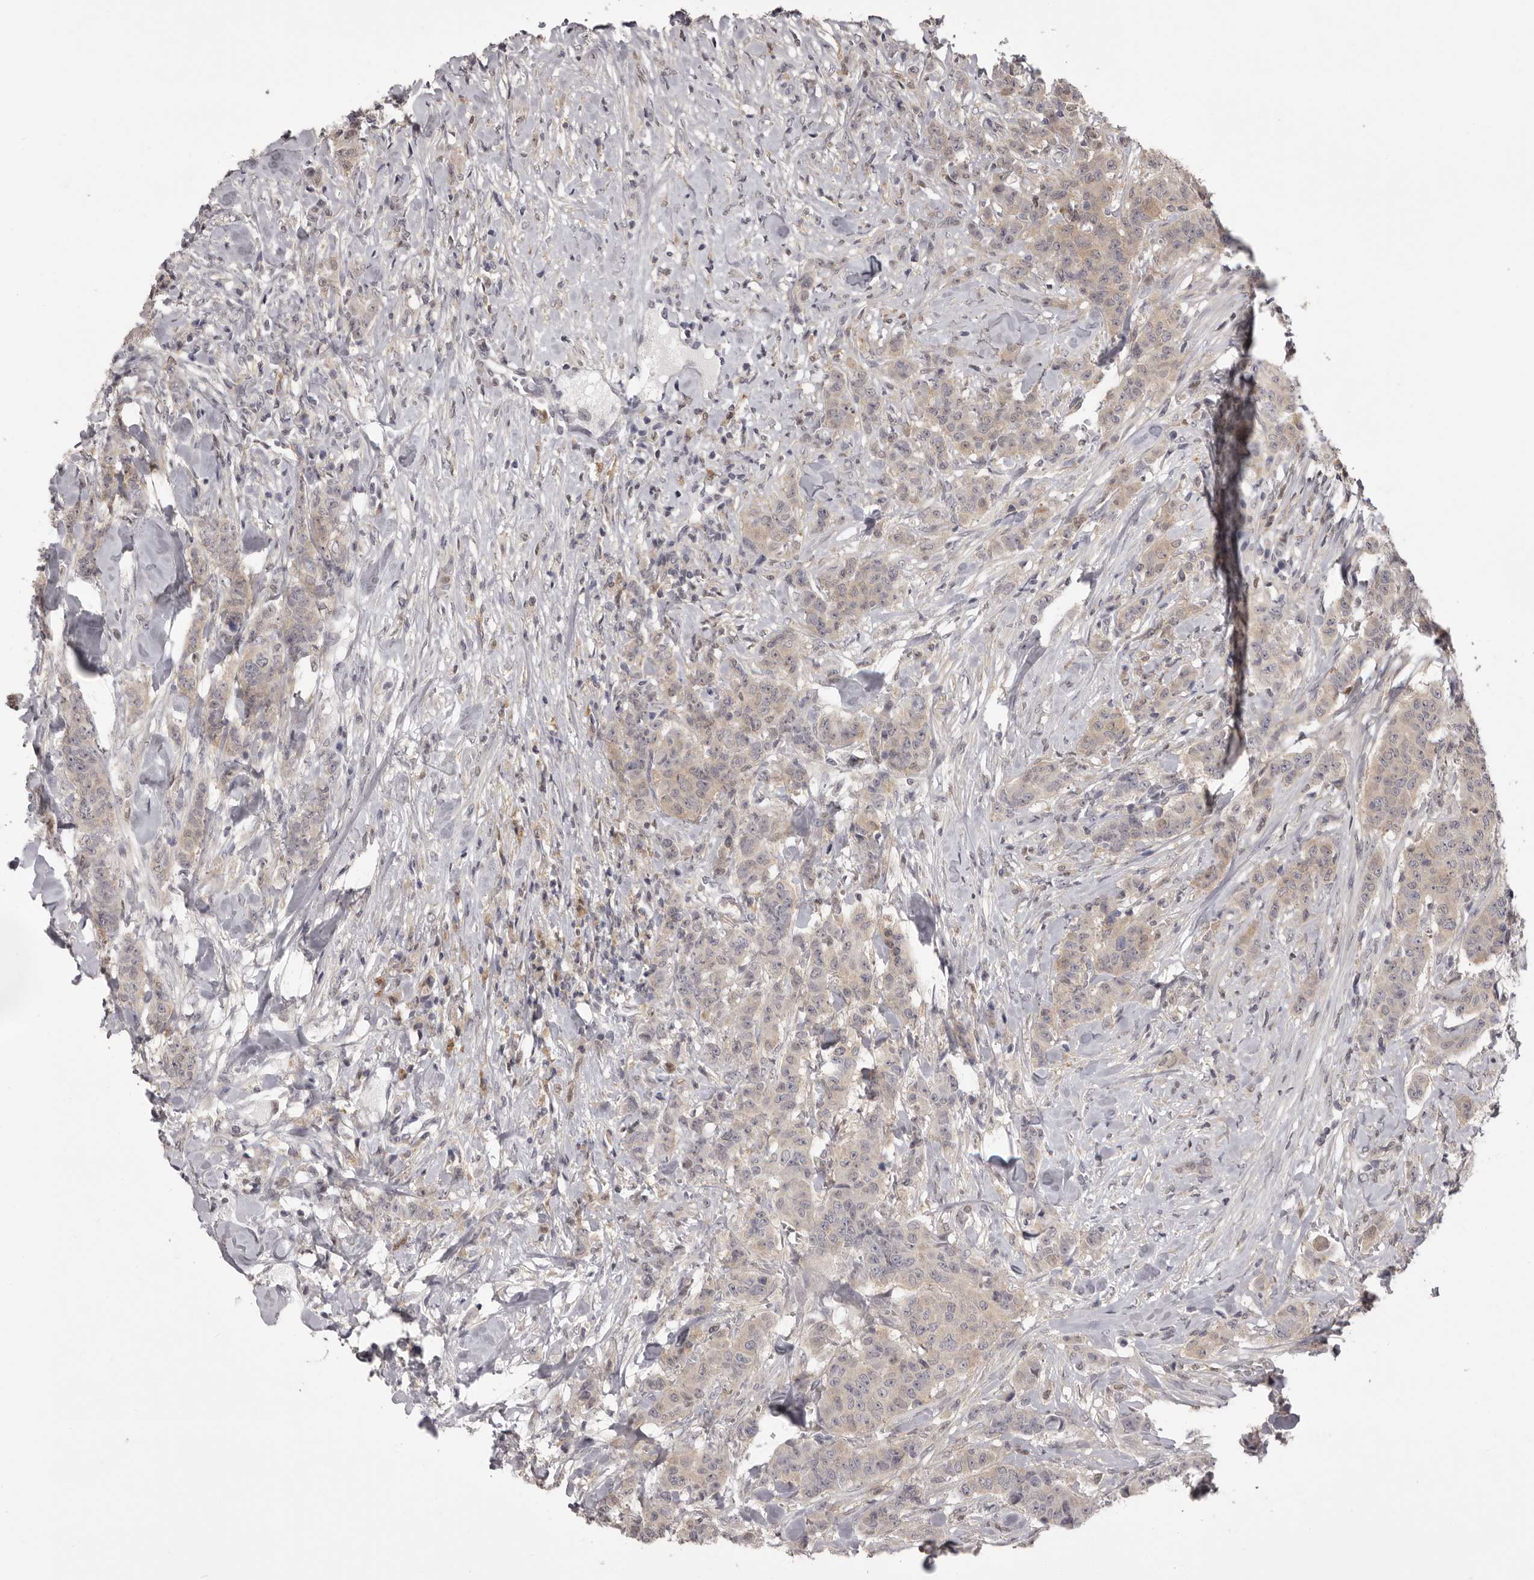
{"staining": {"intensity": "weak", "quantity": "25%-75%", "location": "cytoplasmic/membranous"}, "tissue": "breast cancer", "cell_type": "Tumor cells", "image_type": "cancer", "snomed": [{"axis": "morphology", "description": "Duct carcinoma"}, {"axis": "topography", "description": "Breast"}], "caption": "Invasive ductal carcinoma (breast) stained with DAB immunohistochemistry (IHC) shows low levels of weak cytoplasmic/membranous staining in about 25%-75% of tumor cells. The staining was performed using DAB to visualize the protein expression in brown, while the nuclei were stained in blue with hematoxylin (Magnification: 20x).", "gene": "MDH1", "patient": {"sex": "female", "age": 40}}